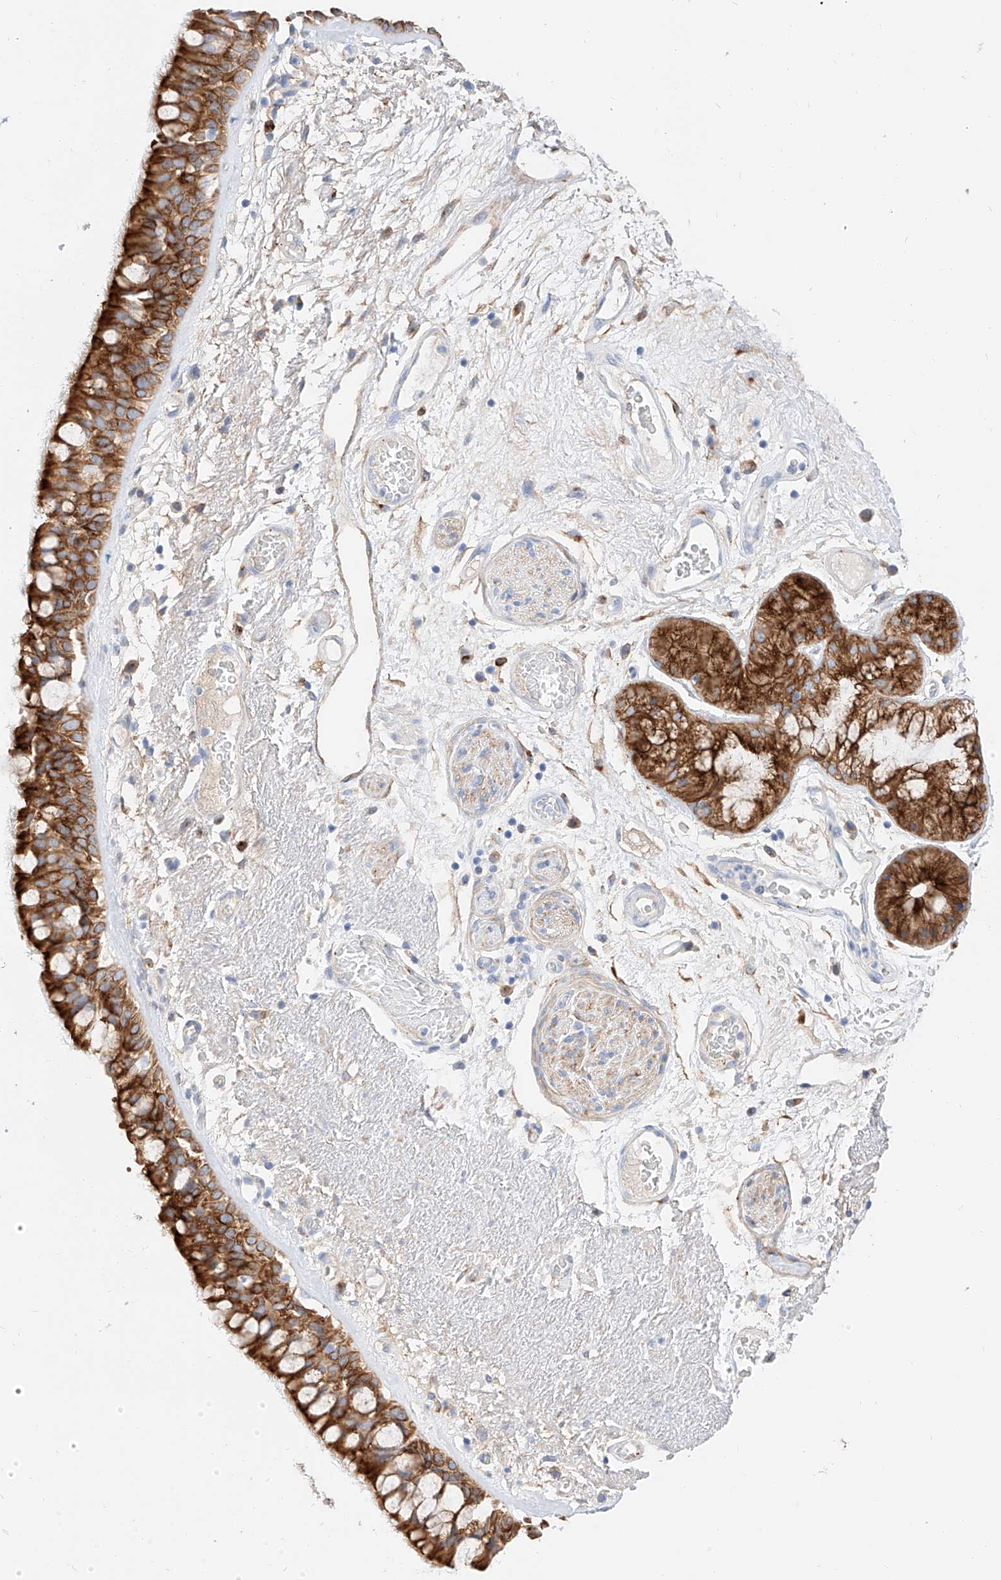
{"staining": {"intensity": "strong", "quantity": ">75%", "location": "cytoplasmic/membranous"}, "tissue": "bronchus", "cell_type": "Respiratory epithelial cells", "image_type": "normal", "snomed": [{"axis": "morphology", "description": "Normal tissue, NOS"}, {"axis": "morphology", "description": "Squamous cell carcinoma, NOS"}, {"axis": "topography", "description": "Lymph node"}, {"axis": "topography", "description": "Bronchus"}, {"axis": "topography", "description": "Lung"}], "caption": "Bronchus was stained to show a protein in brown. There is high levels of strong cytoplasmic/membranous expression in approximately >75% of respiratory epithelial cells. (IHC, brightfield microscopy, high magnification).", "gene": "MAP7", "patient": {"sex": "male", "age": 66}}